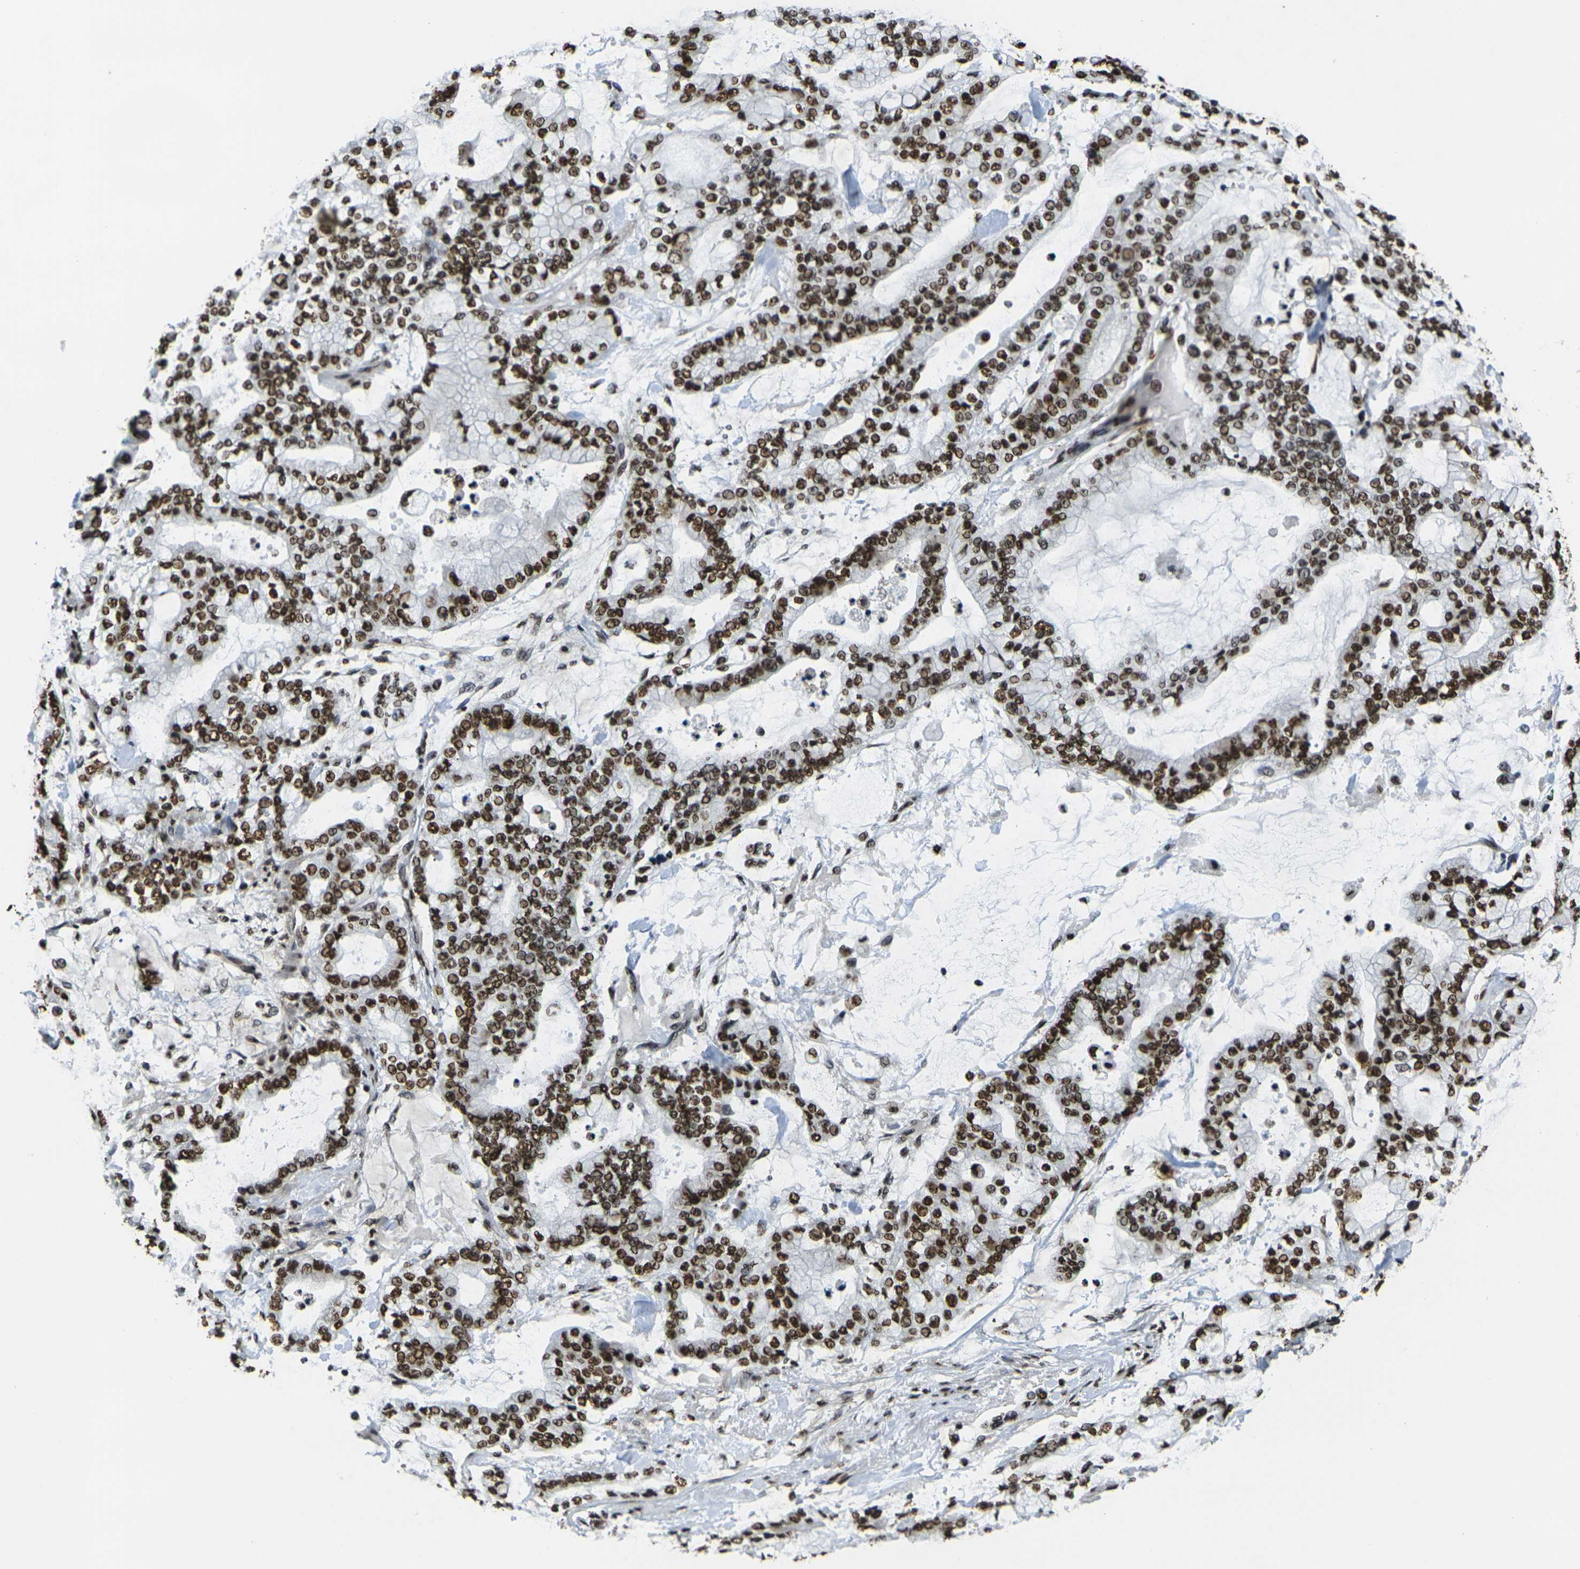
{"staining": {"intensity": "strong", "quantity": ">75%", "location": "nuclear"}, "tissue": "stomach cancer", "cell_type": "Tumor cells", "image_type": "cancer", "snomed": [{"axis": "morphology", "description": "Normal tissue, NOS"}, {"axis": "morphology", "description": "Adenocarcinoma, NOS"}, {"axis": "topography", "description": "Stomach, upper"}, {"axis": "topography", "description": "Stomach"}], "caption": "A high amount of strong nuclear positivity is appreciated in approximately >75% of tumor cells in stomach cancer (adenocarcinoma) tissue.", "gene": "SMARCC1", "patient": {"sex": "male", "age": 76}}